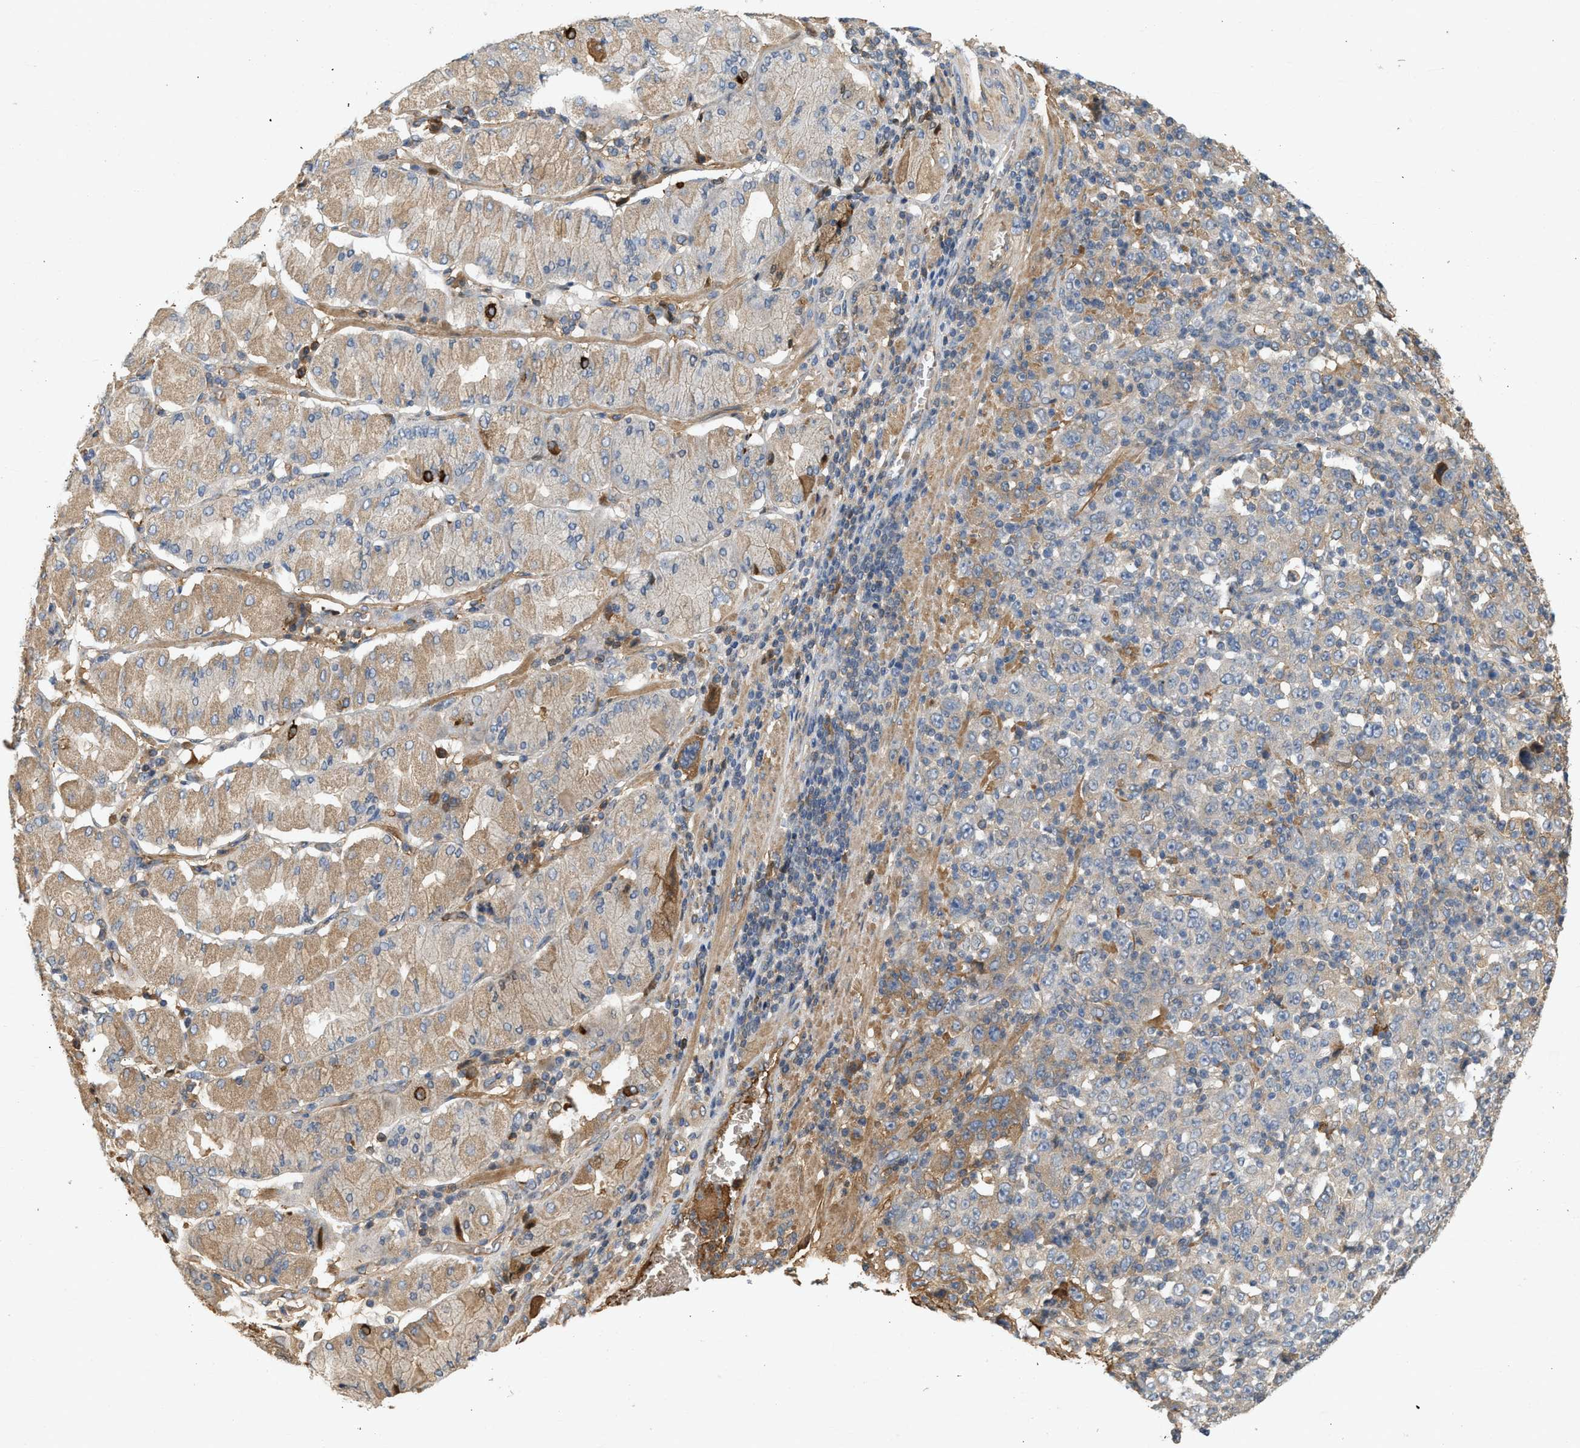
{"staining": {"intensity": "moderate", "quantity": "<25%", "location": "cytoplasmic/membranous"}, "tissue": "stomach cancer", "cell_type": "Tumor cells", "image_type": "cancer", "snomed": [{"axis": "morphology", "description": "Normal tissue, NOS"}, {"axis": "morphology", "description": "Adenocarcinoma, NOS"}, {"axis": "topography", "description": "Stomach, upper"}, {"axis": "topography", "description": "Stomach"}], "caption": "High-power microscopy captured an immunohistochemistry (IHC) micrograph of adenocarcinoma (stomach), revealing moderate cytoplasmic/membranous staining in approximately <25% of tumor cells.", "gene": "F8", "patient": {"sex": "male", "age": 59}}